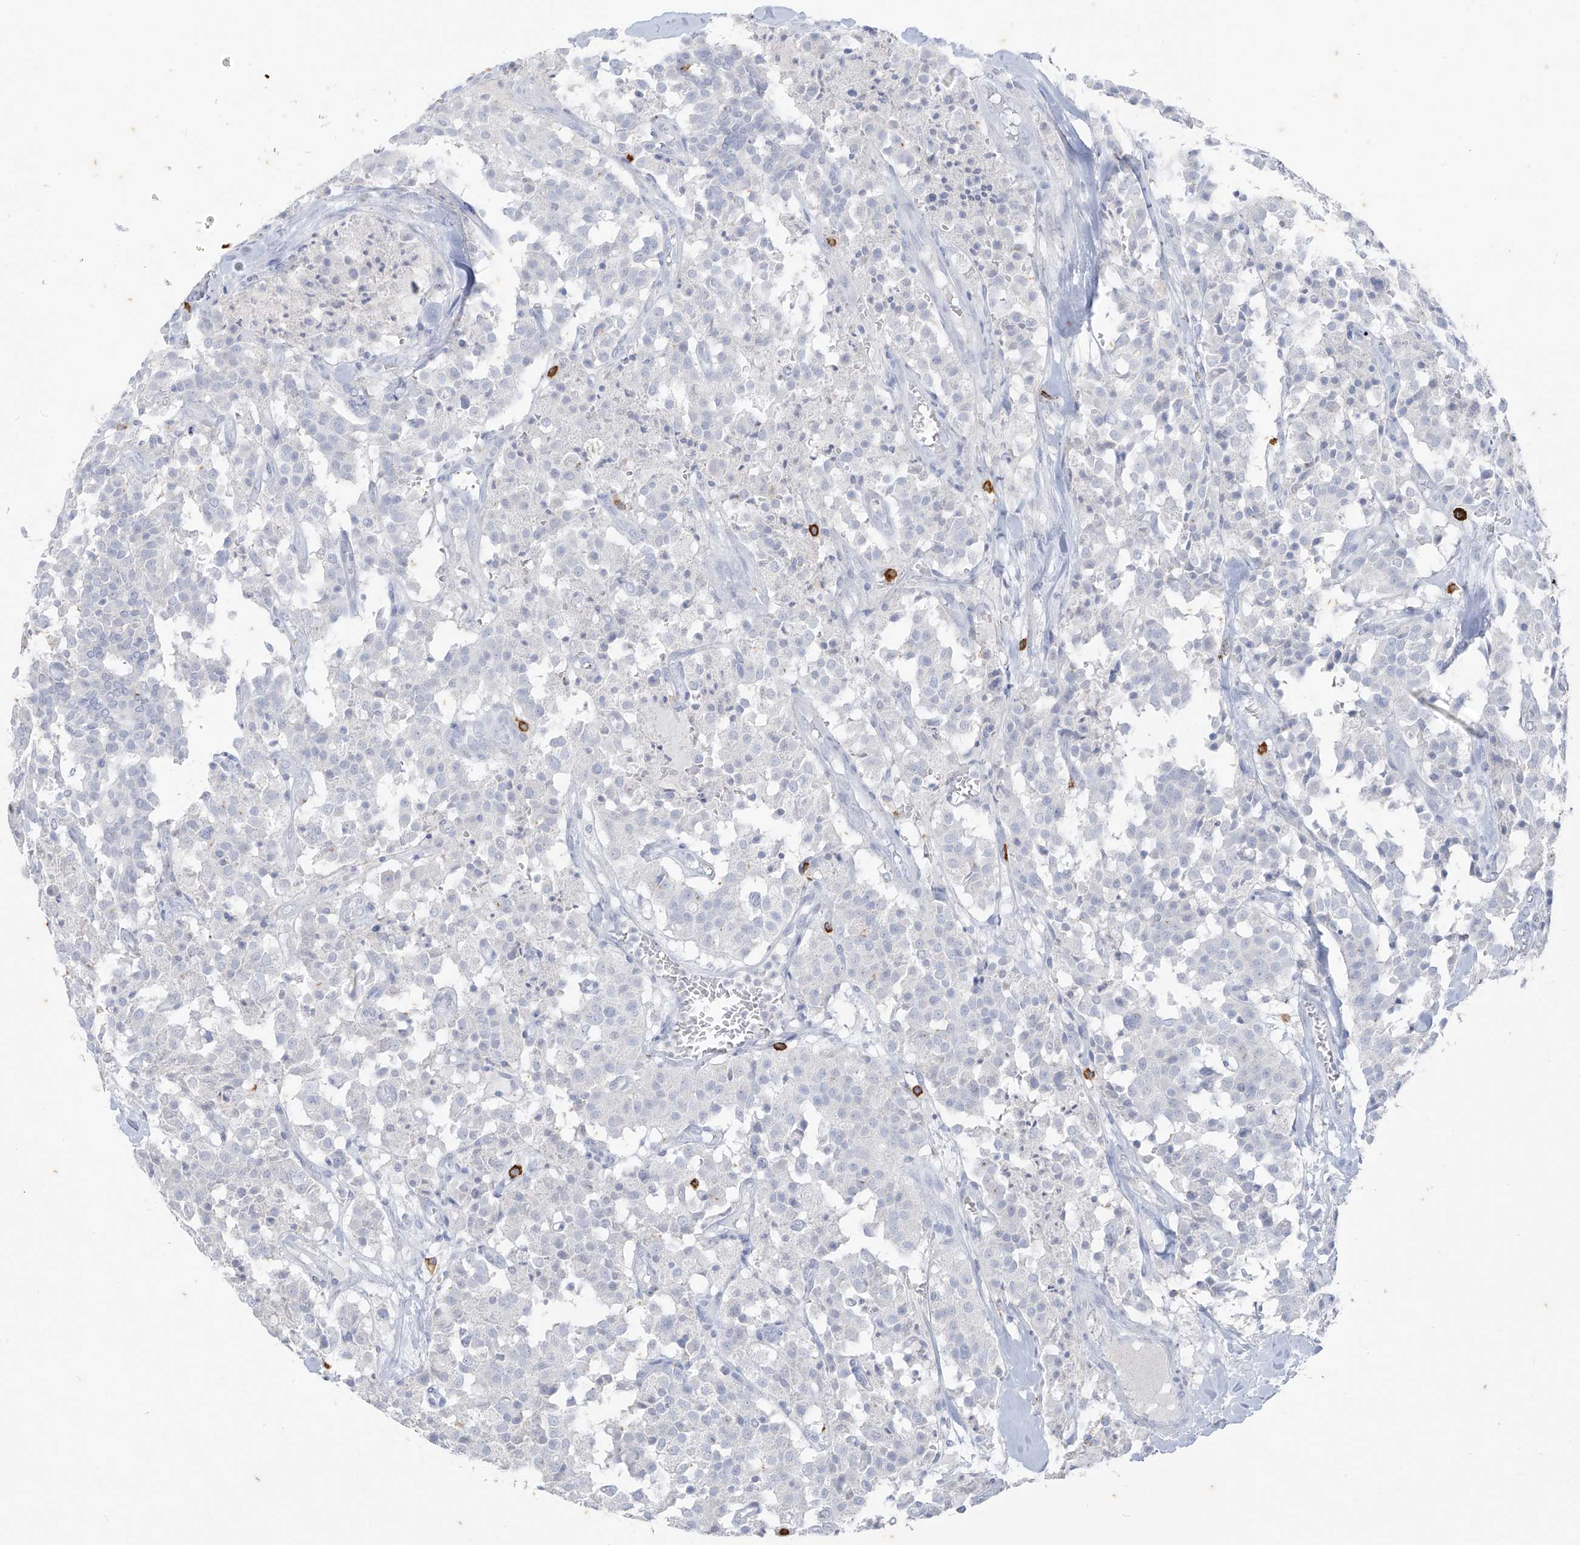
{"staining": {"intensity": "negative", "quantity": "none", "location": "none"}, "tissue": "carcinoid", "cell_type": "Tumor cells", "image_type": "cancer", "snomed": [{"axis": "morphology", "description": "Carcinoid, malignant, NOS"}, {"axis": "topography", "description": "Lung"}], "caption": "Immunohistochemistry histopathology image of human malignant carcinoid stained for a protein (brown), which reveals no positivity in tumor cells.", "gene": "CX3CR1", "patient": {"sex": "male", "age": 30}}